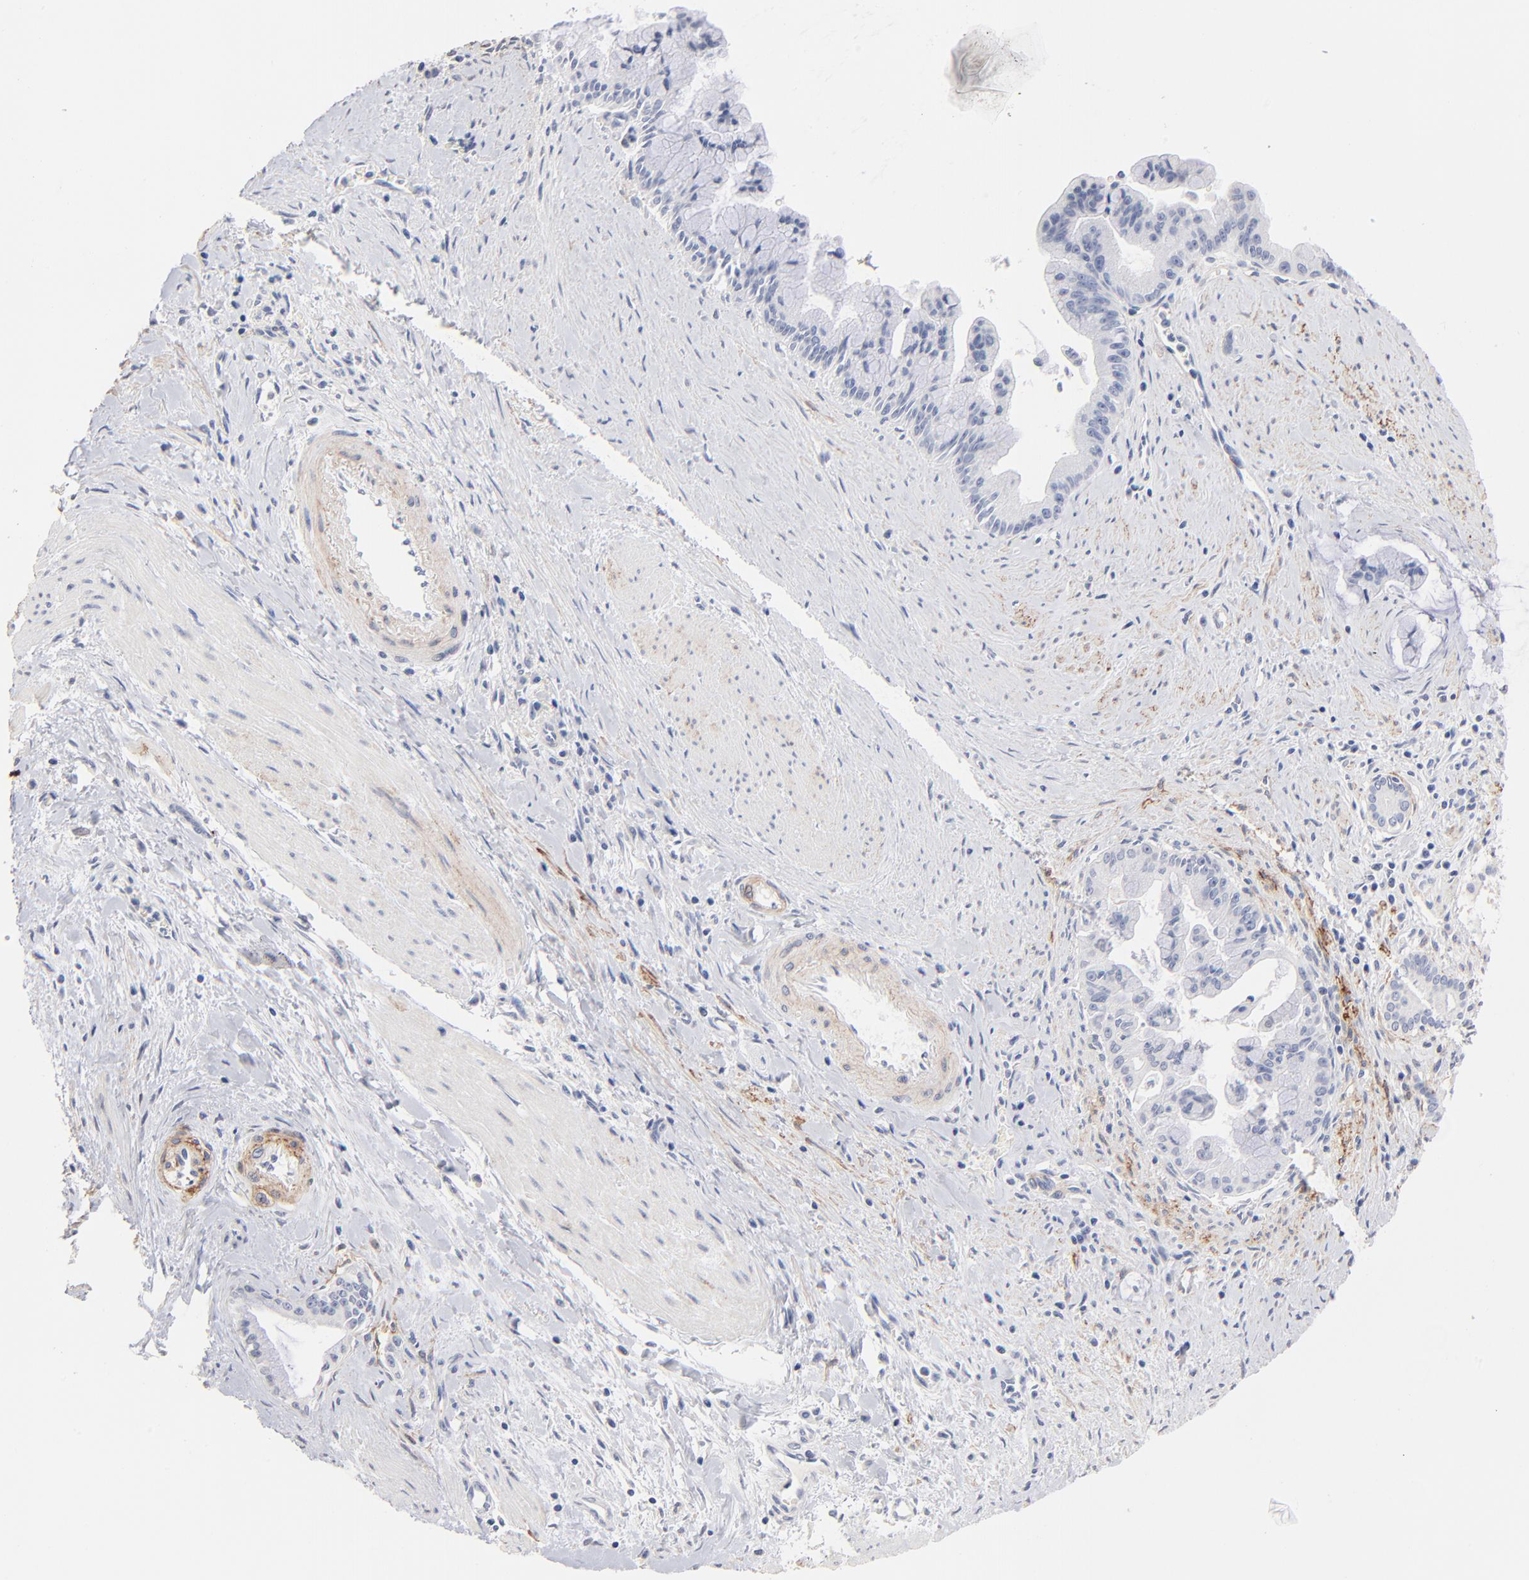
{"staining": {"intensity": "negative", "quantity": "none", "location": "none"}, "tissue": "pancreatic cancer", "cell_type": "Tumor cells", "image_type": "cancer", "snomed": [{"axis": "morphology", "description": "Adenocarcinoma, NOS"}, {"axis": "topography", "description": "Pancreas"}], "caption": "A histopathology image of human adenocarcinoma (pancreatic) is negative for staining in tumor cells. The staining was performed using DAB (3,3'-diaminobenzidine) to visualize the protein expression in brown, while the nuclei were stained in blue with hematoxylin (Magnification: 20x).", "gene": "ITGA8", "patient": {"sex": "male", "age": 59}}